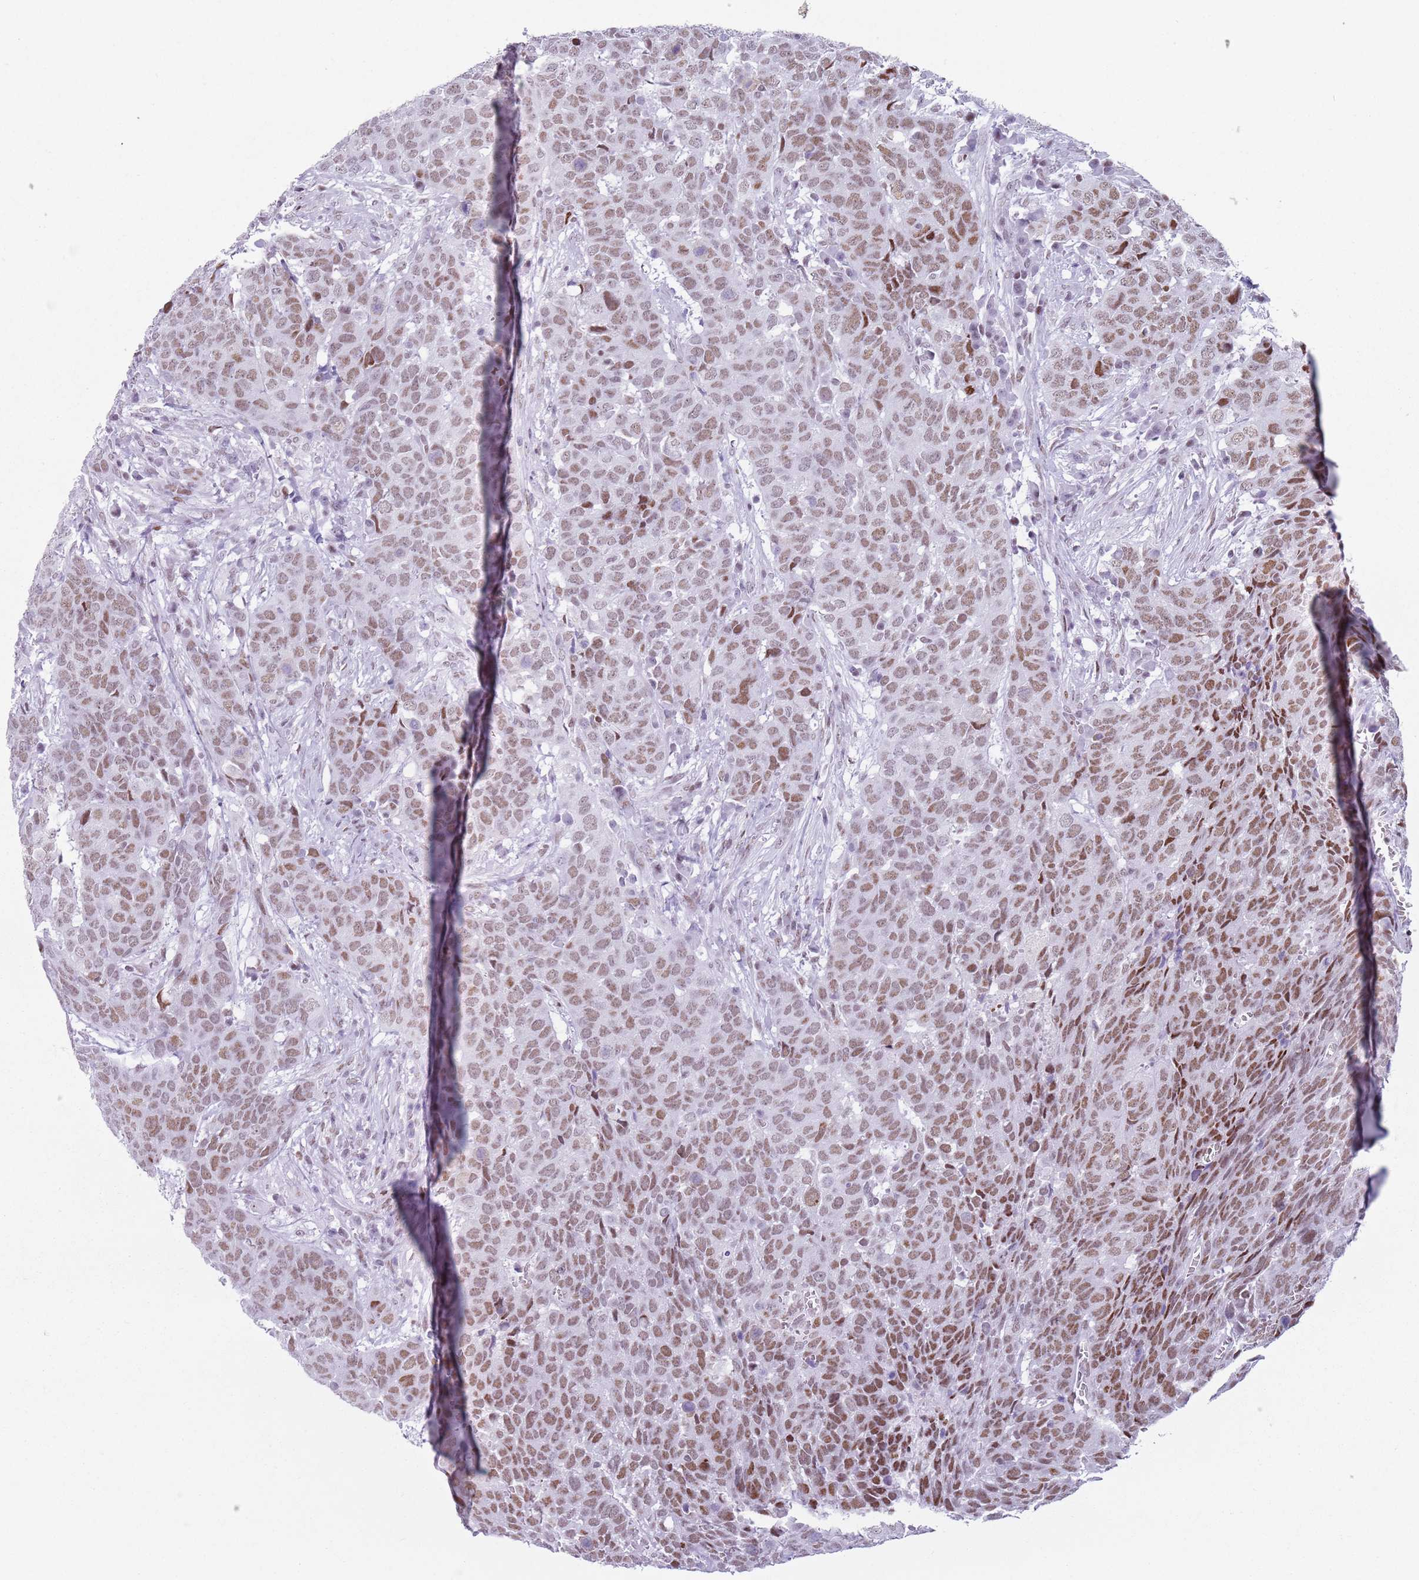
{"staining": {"intensity": "moderate", "quantity": ">75%", "location": "nuclear"}, "tissue": "head and neck cancer", "cell_type": "Tumor cells", "image_type": "cancer", "snomed": [{"axis": "morphology", "description": "Squamous cell carcinoma, NOS"}, {"axis": "topography", "description": "Head-Neck"}], "caption": "The image reveals immunohistochemical staining of head and neck cancer. There is moderate nuclear staining is seen in approximately >75% of tumor cells.", "gene": "FAM104B", "patient": {"sex": "male", "age": 66}}